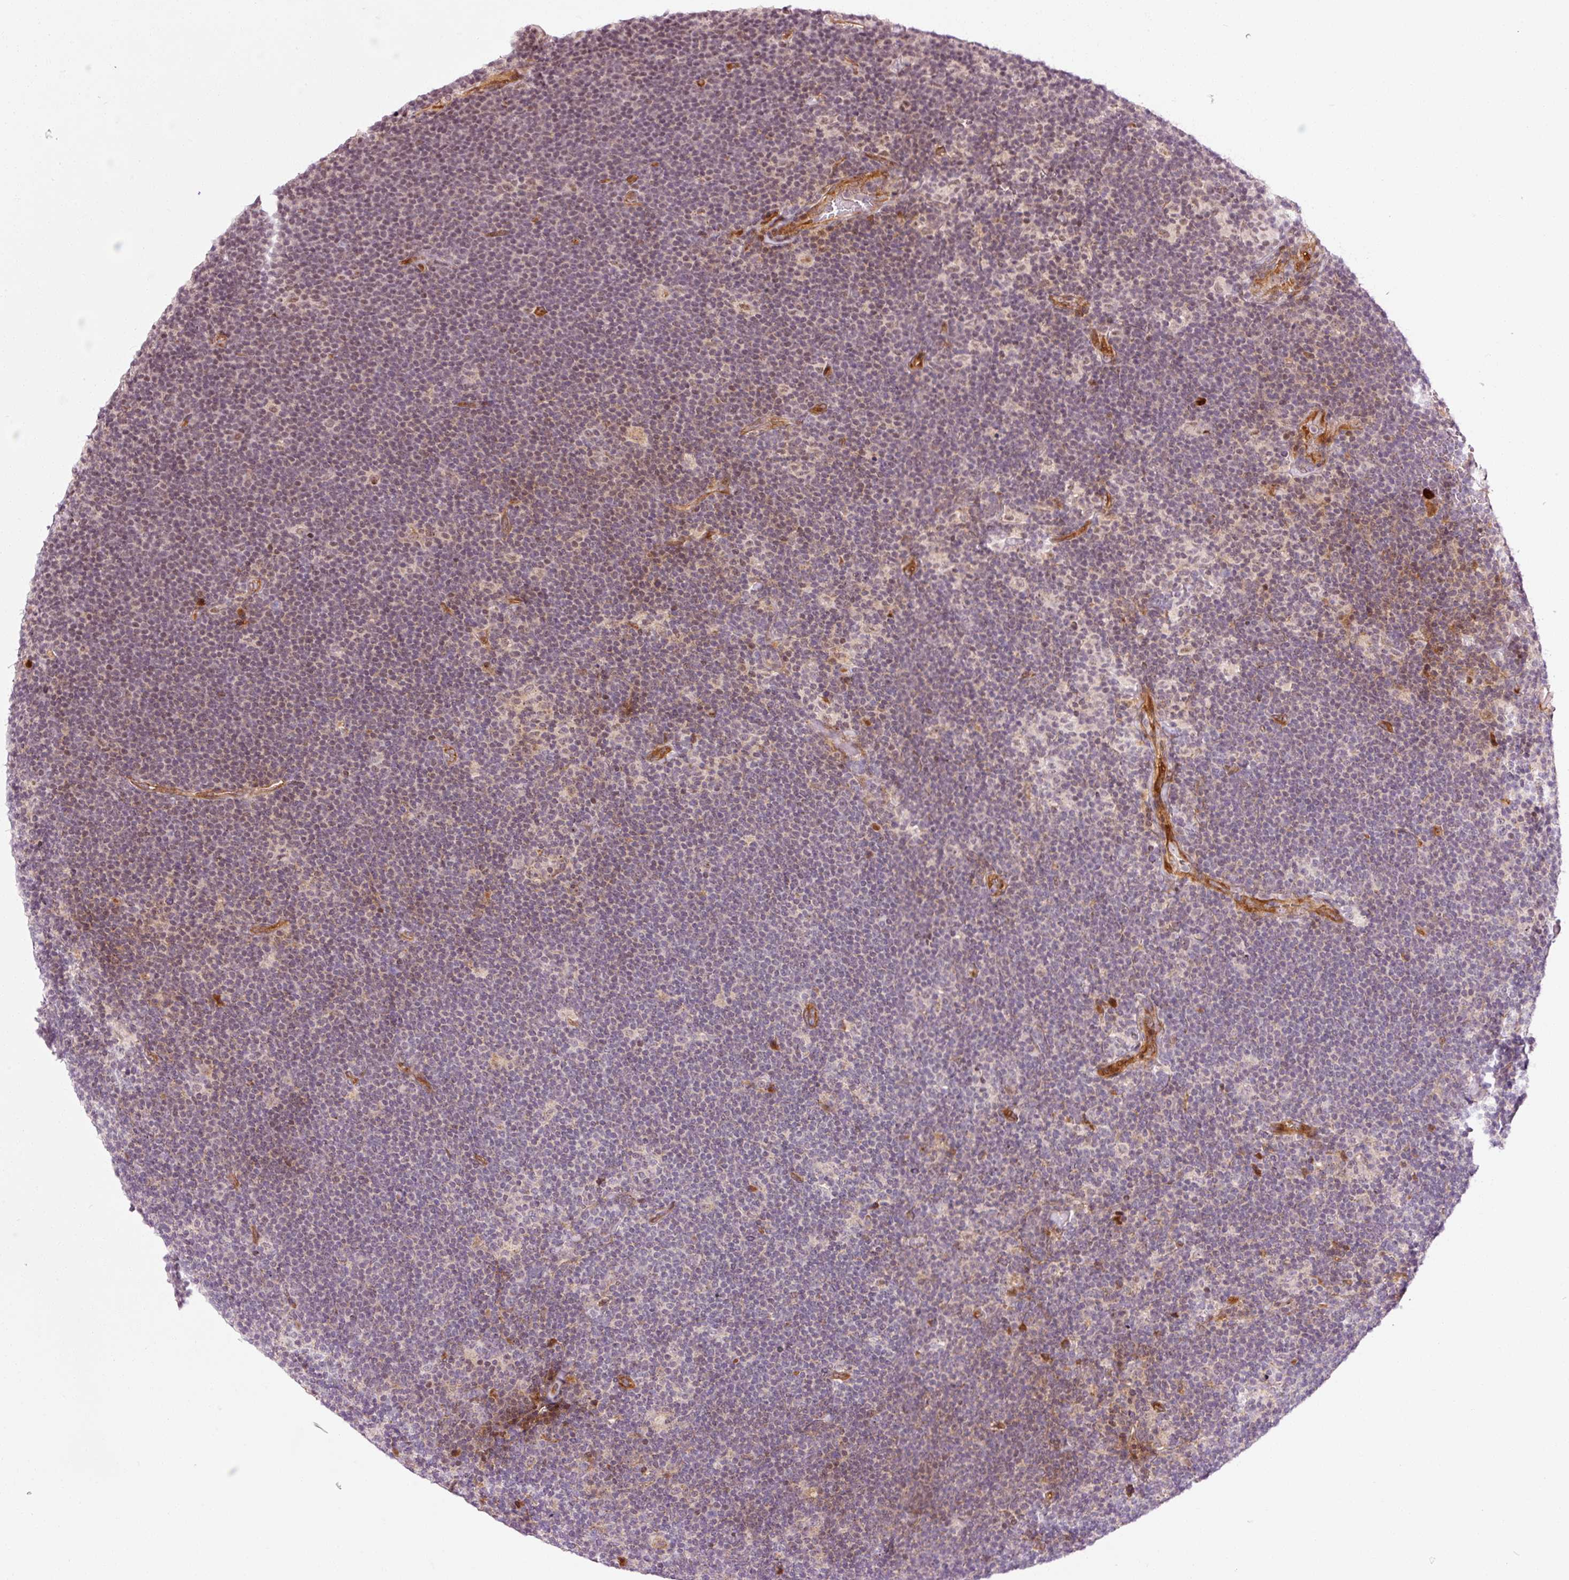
{"staining": {"intensity": "negative", "quantity": "none", "location": "none"}, "tissue": "lymphoma", "cell_type": "Tumor cells", "image_type": "cancer", "snomed": [{"axis": "morphology", "description": "Hodgkin's disease, NOS"}, {"axis": "topography", "description": "Lymph node"}], "caption": "Immunohistochemistry (IHC) histopathology image of neoplastic tissue: human Hodgkin's disease stained with DAB shows no significant protein expression in tumor cells. Nuclei are stained in blue.", "gene": "ANKRD20A1", "patient": {"sex": "female", "age": 57}}